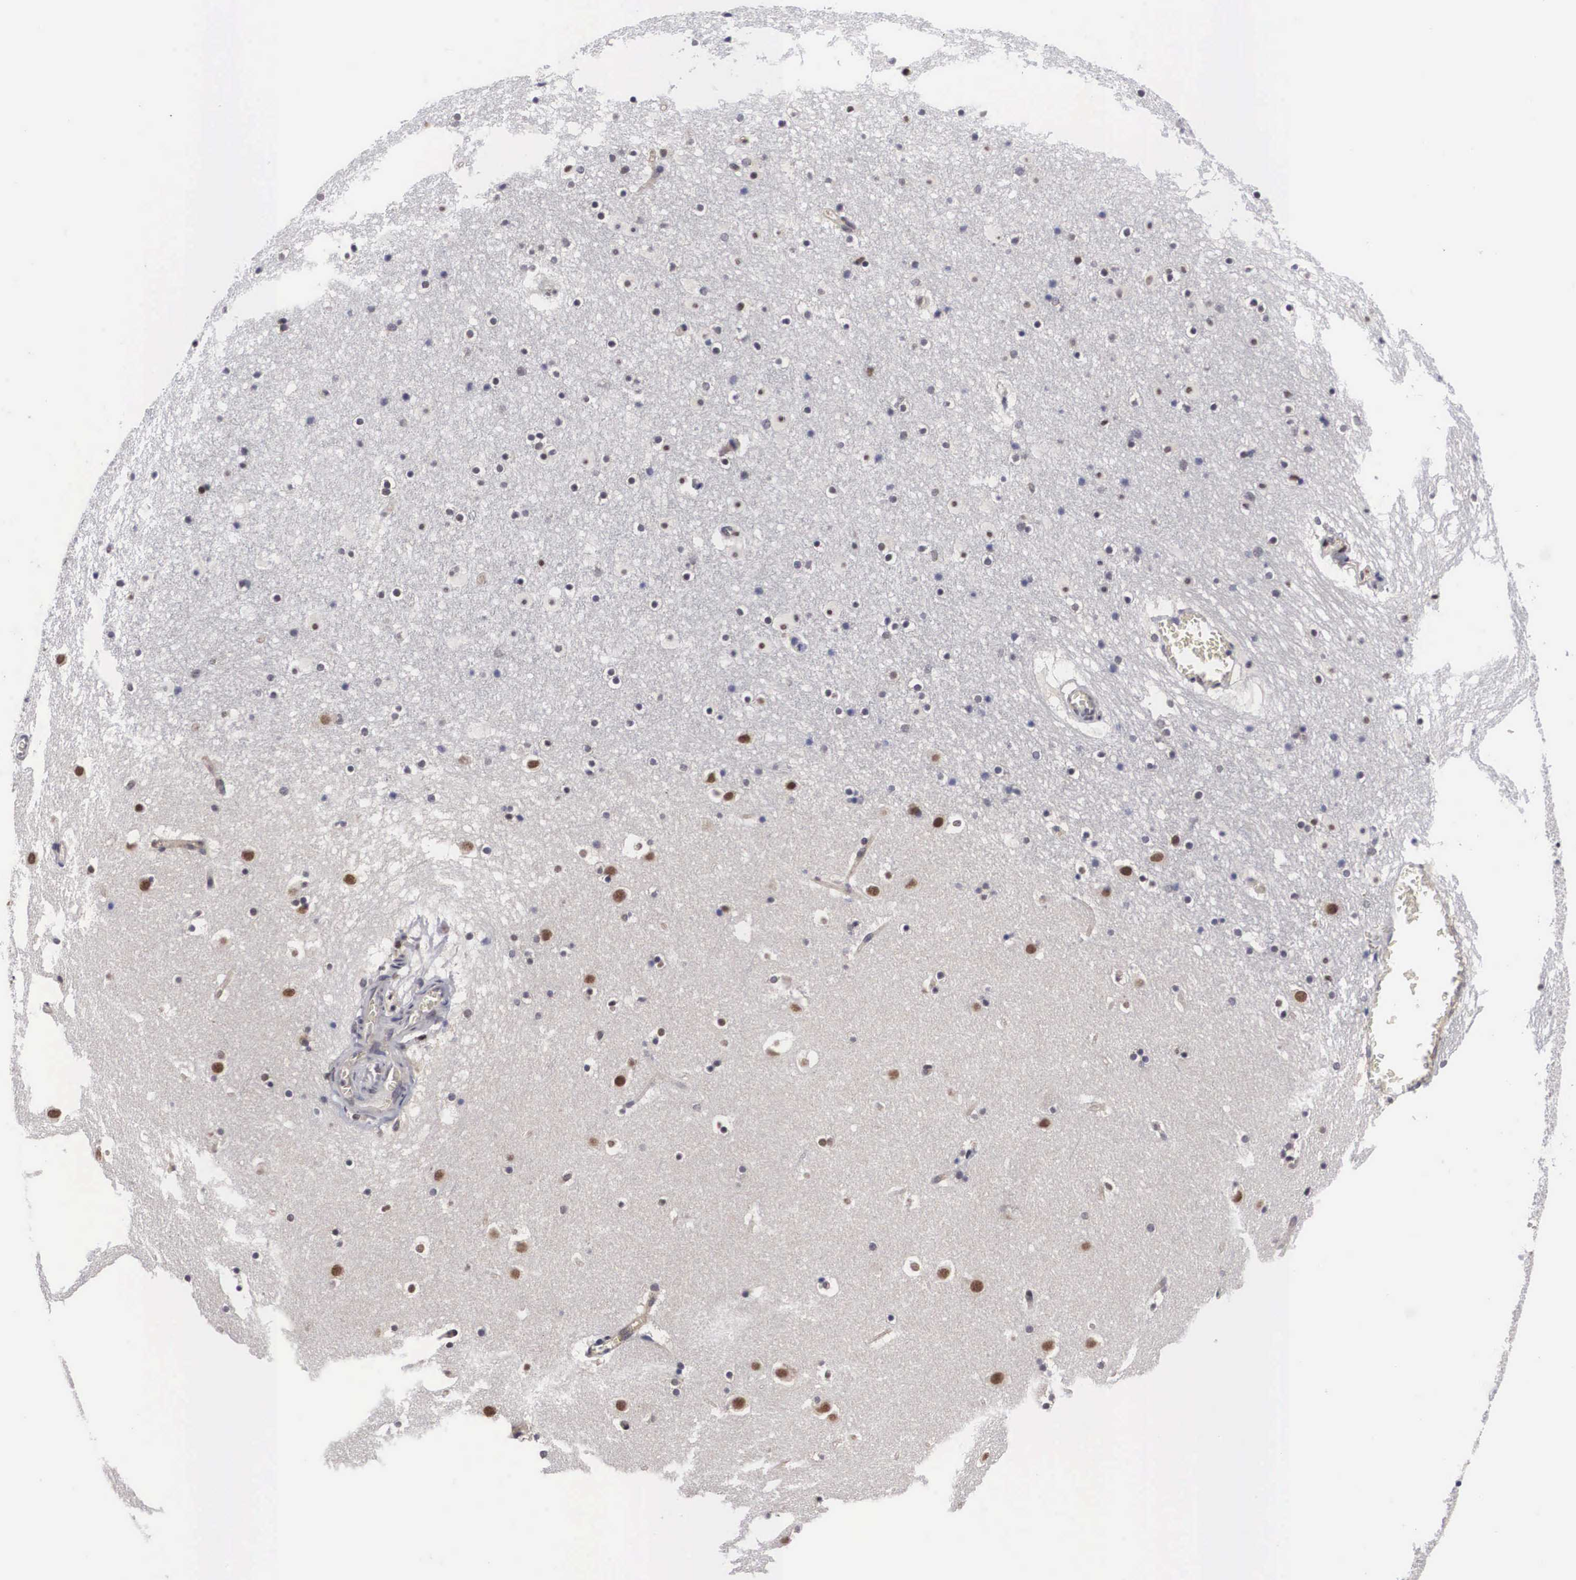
{"staining": {"intensity": "weak", "quantity": "<25%", "location": "nuclear"}, "tissue": "caudate", "cell_type": "Glial cells", "image_type": "normal", "snomed": [{"axis": "morphology", "description": "Normal tissue, NOS"}, {"axis": "topography", "description": "Lateral ventricle wall"}], "caption": "Immunohistochemical staining of benign human caudate exhibits no significant expression in glial cells.", "gene": "OTX2", "patient": {"sex": "male", "age": 45}}